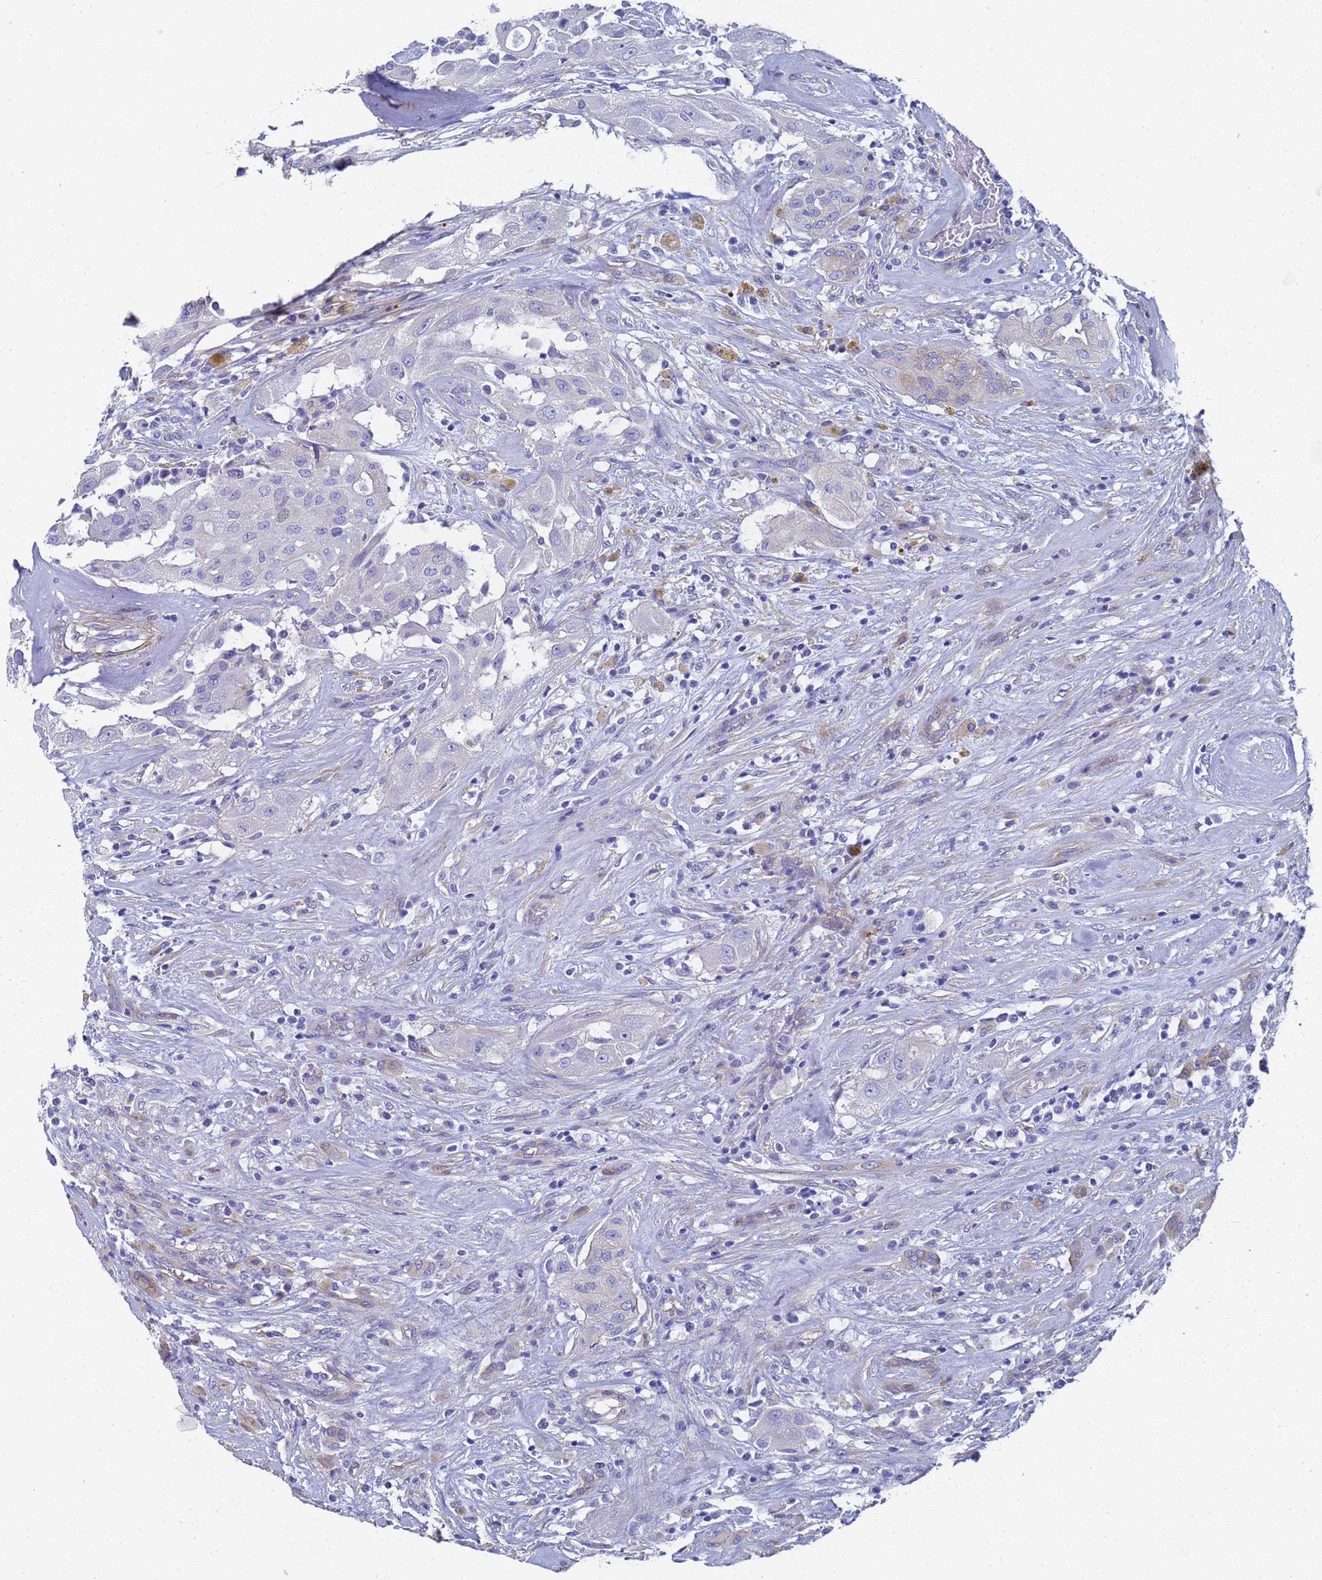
{"staining": {"intensity": "negative", "quantity": "none", "location": "none"}, "tissue": "thyroid cancer", "cell_type": "Tumor cells", "image_type": "cancer", "snomed": [{"axis": "morphology", "description": "Papillary adenocarcinoma, NOS"}, {"axis": "topography", "description": "Thyroid gland"}], "caption": "A high-resolution photomicrograph shows immunohistochemistry (IHC) staining of thyroid cancer, which reveals no significant expression in tumor cells.", "gene": "TUBB1", "patient": {"sex": "female", "age": 59}}